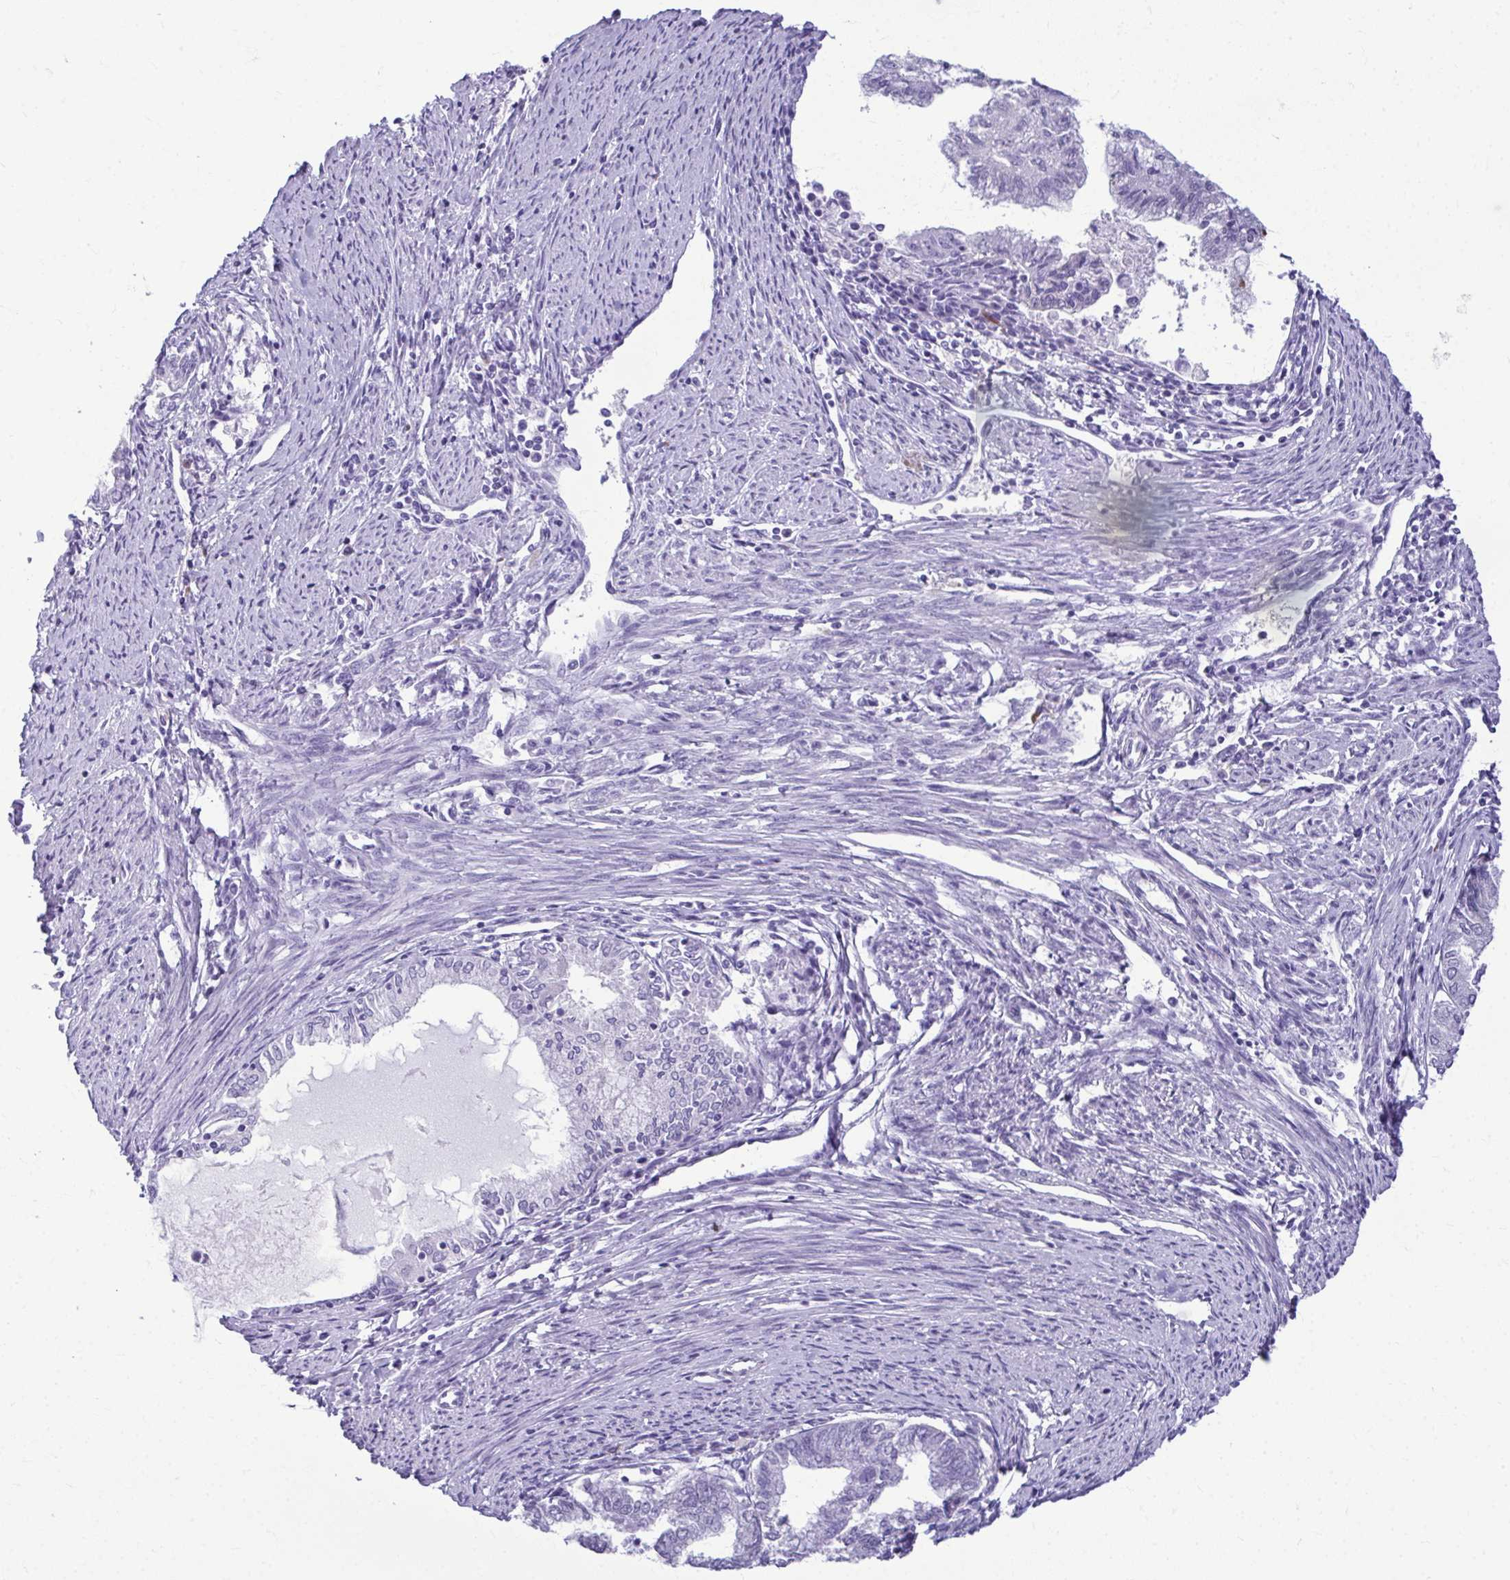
{"staining": {"intensity": "negative", "quantity": "none", "location": "none"}, "tissue": "endometrial cancer", "cell_type": "Tumor cells", "image_type": "cancer", "snomed": [{"axis": "morphology", "description": "Adenocarcinoma, NOS"}, {"axis": "topography", "description": "Endometrium"}], "caption": "IHC of human endometrial cancer displays no expression in tumor cells.", "gene": "SERPINI1", "patient": {"sex": "female", "age": 79}}